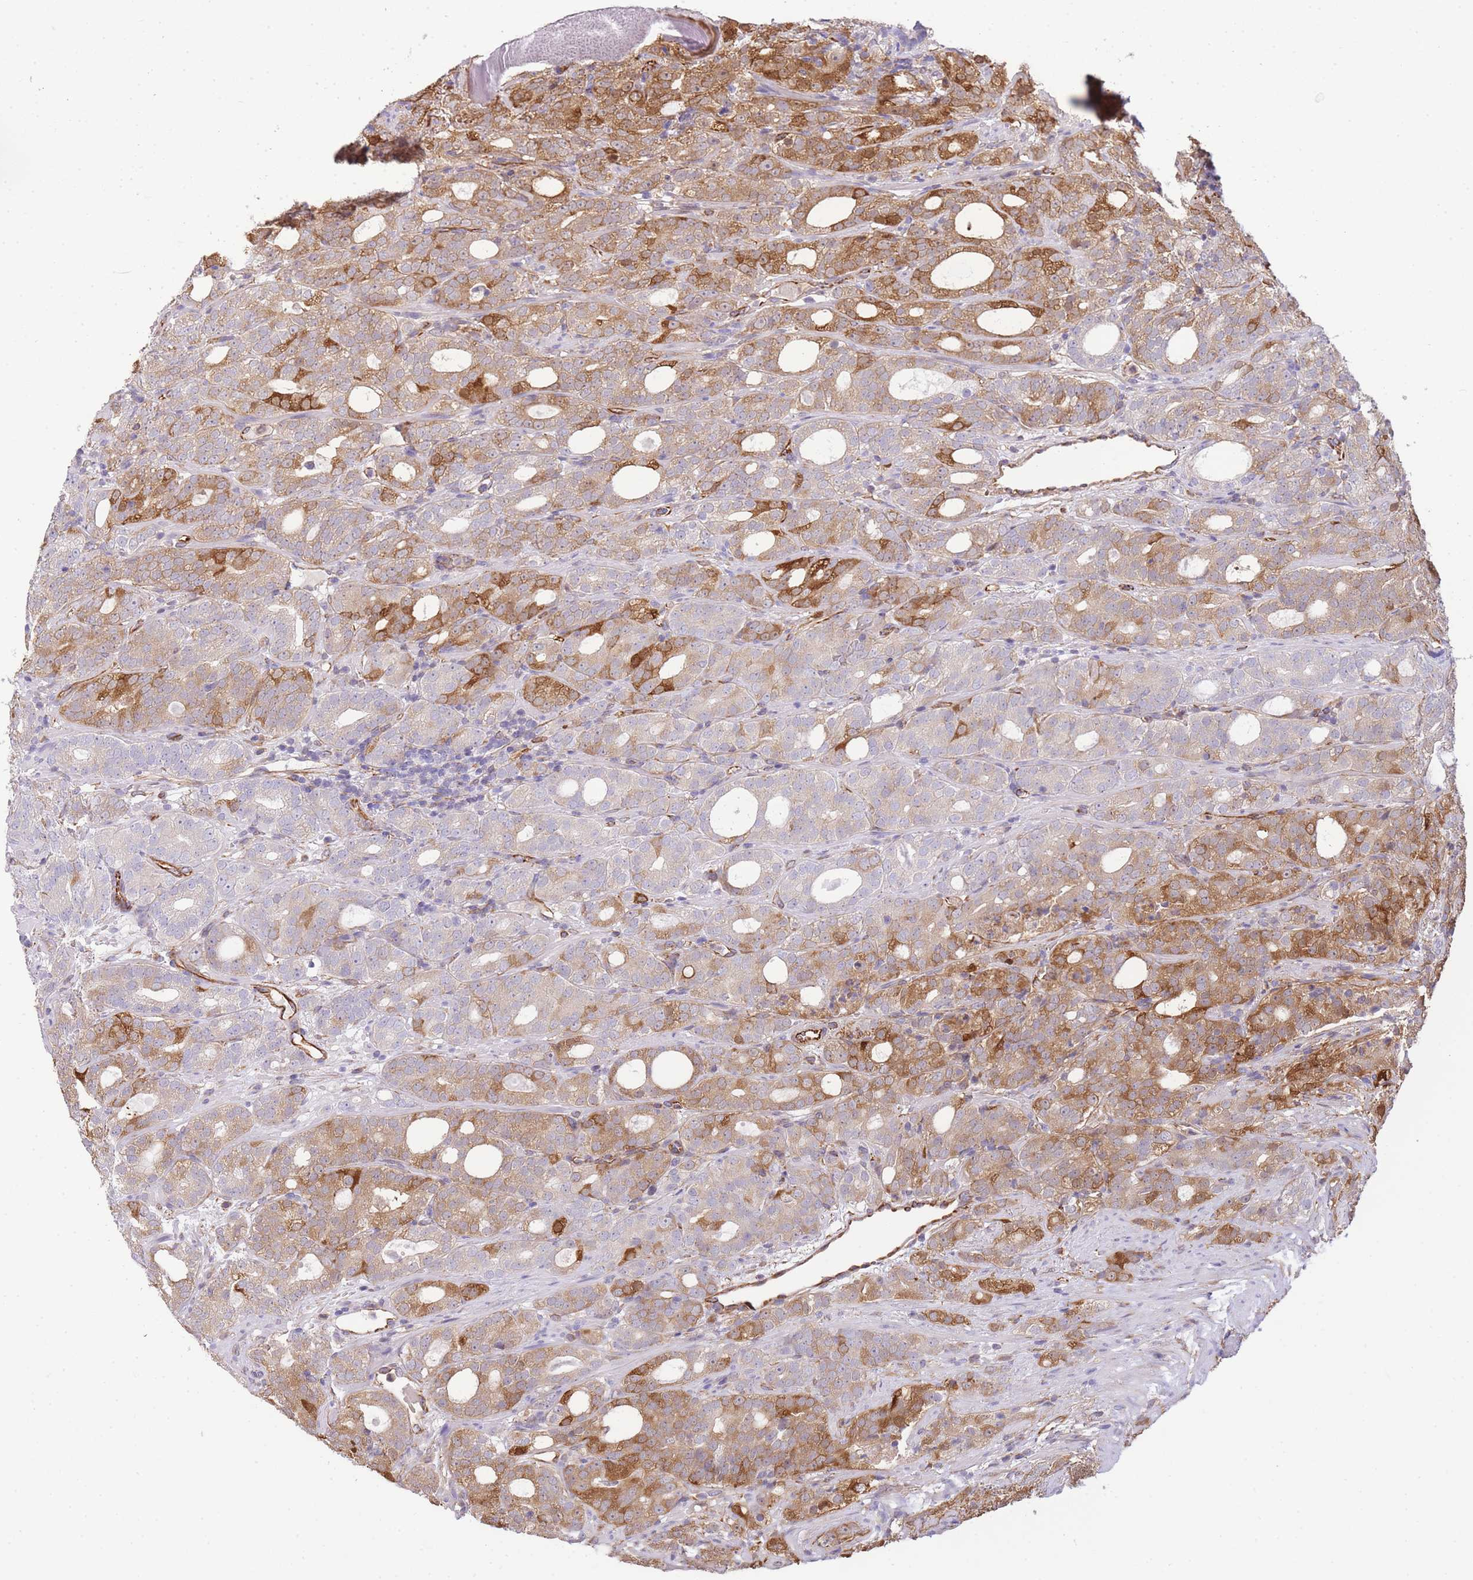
{"staining": {"intensity": "strong", "quantity": "25%-75%", "location": "cytoplasmic/membranous"}, "tissue": "prostate cancer", "cell_type": "Tumor cells", "image_type": "cancer", "snomed": [{"axis": "morphology", "description": "Adenocarcinoma, High grade"}, {"axis": "topography", "description": "Prostate"}], "caption": "High-grade adenocarcinoma (prostate) was stained to show a protein in brown. There is high levels of strong cytoplasmic/membranous expression in approximately 25%-75% of tumor cells.", "gene": "ECPAS", "patient": {"sex": "male", "age": 64}}